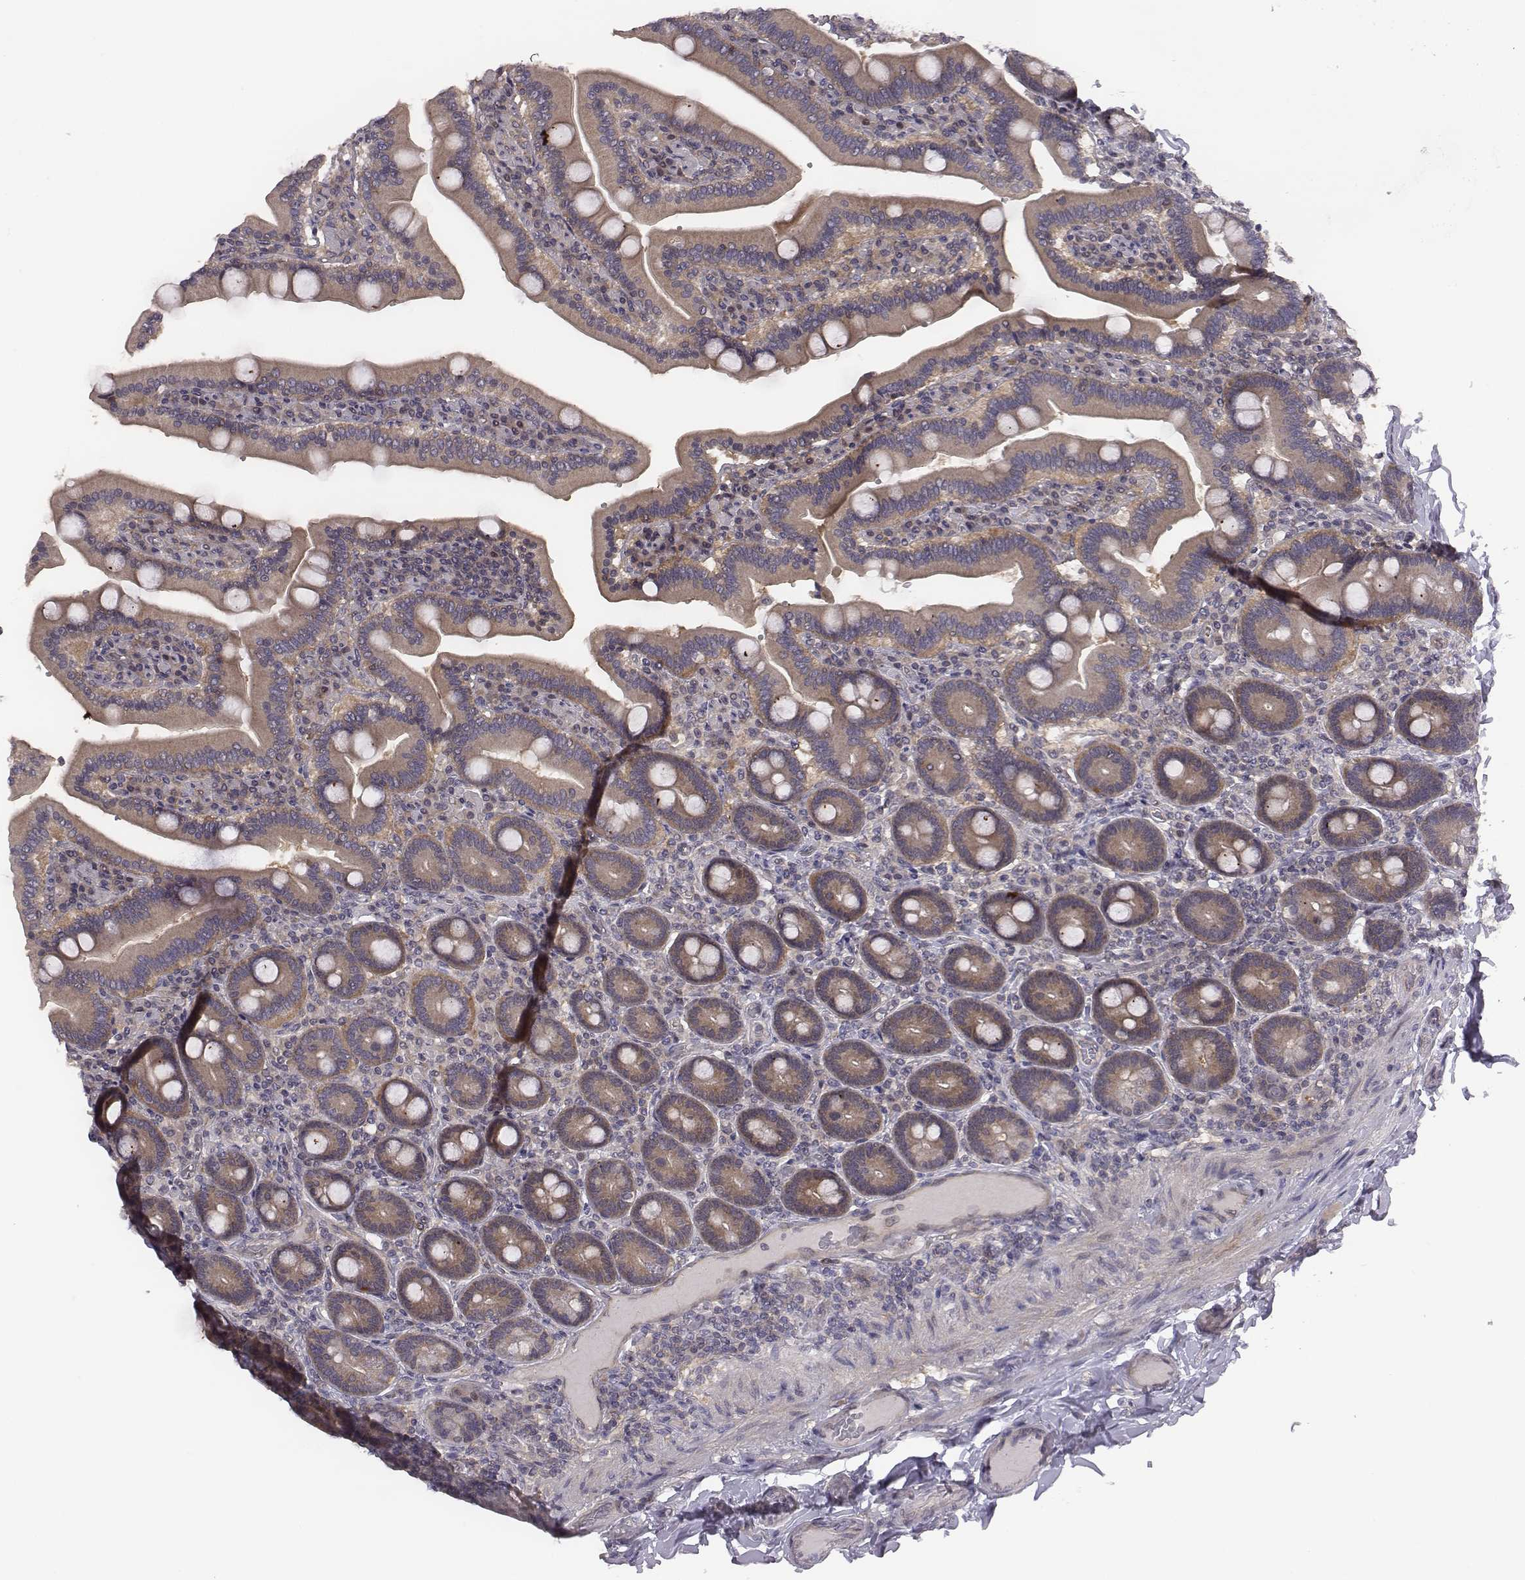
{"staining": {"intensity": "moderate", "quantity": ">75%", "location": "cytoplasmic/membranous"}, "tissue": "duodenum", "cell_type": "Glandular cells", "image_type": "normal", "snomed": [{"axis": "morphology", "description": "Normal tissue, NOS"}, {"axis": "topography", "description": "Duodenum"}], "caption": "Immunohistochemical staining of benign human duodenum shows moderate cytoplasmic/membranous protein staining in approximately >75% of glandular cells. (DAB IHC with brightfield microscopy, high magnification).", "gene": "SMURF2", "patient": {"sex": "female", "age": 62}}